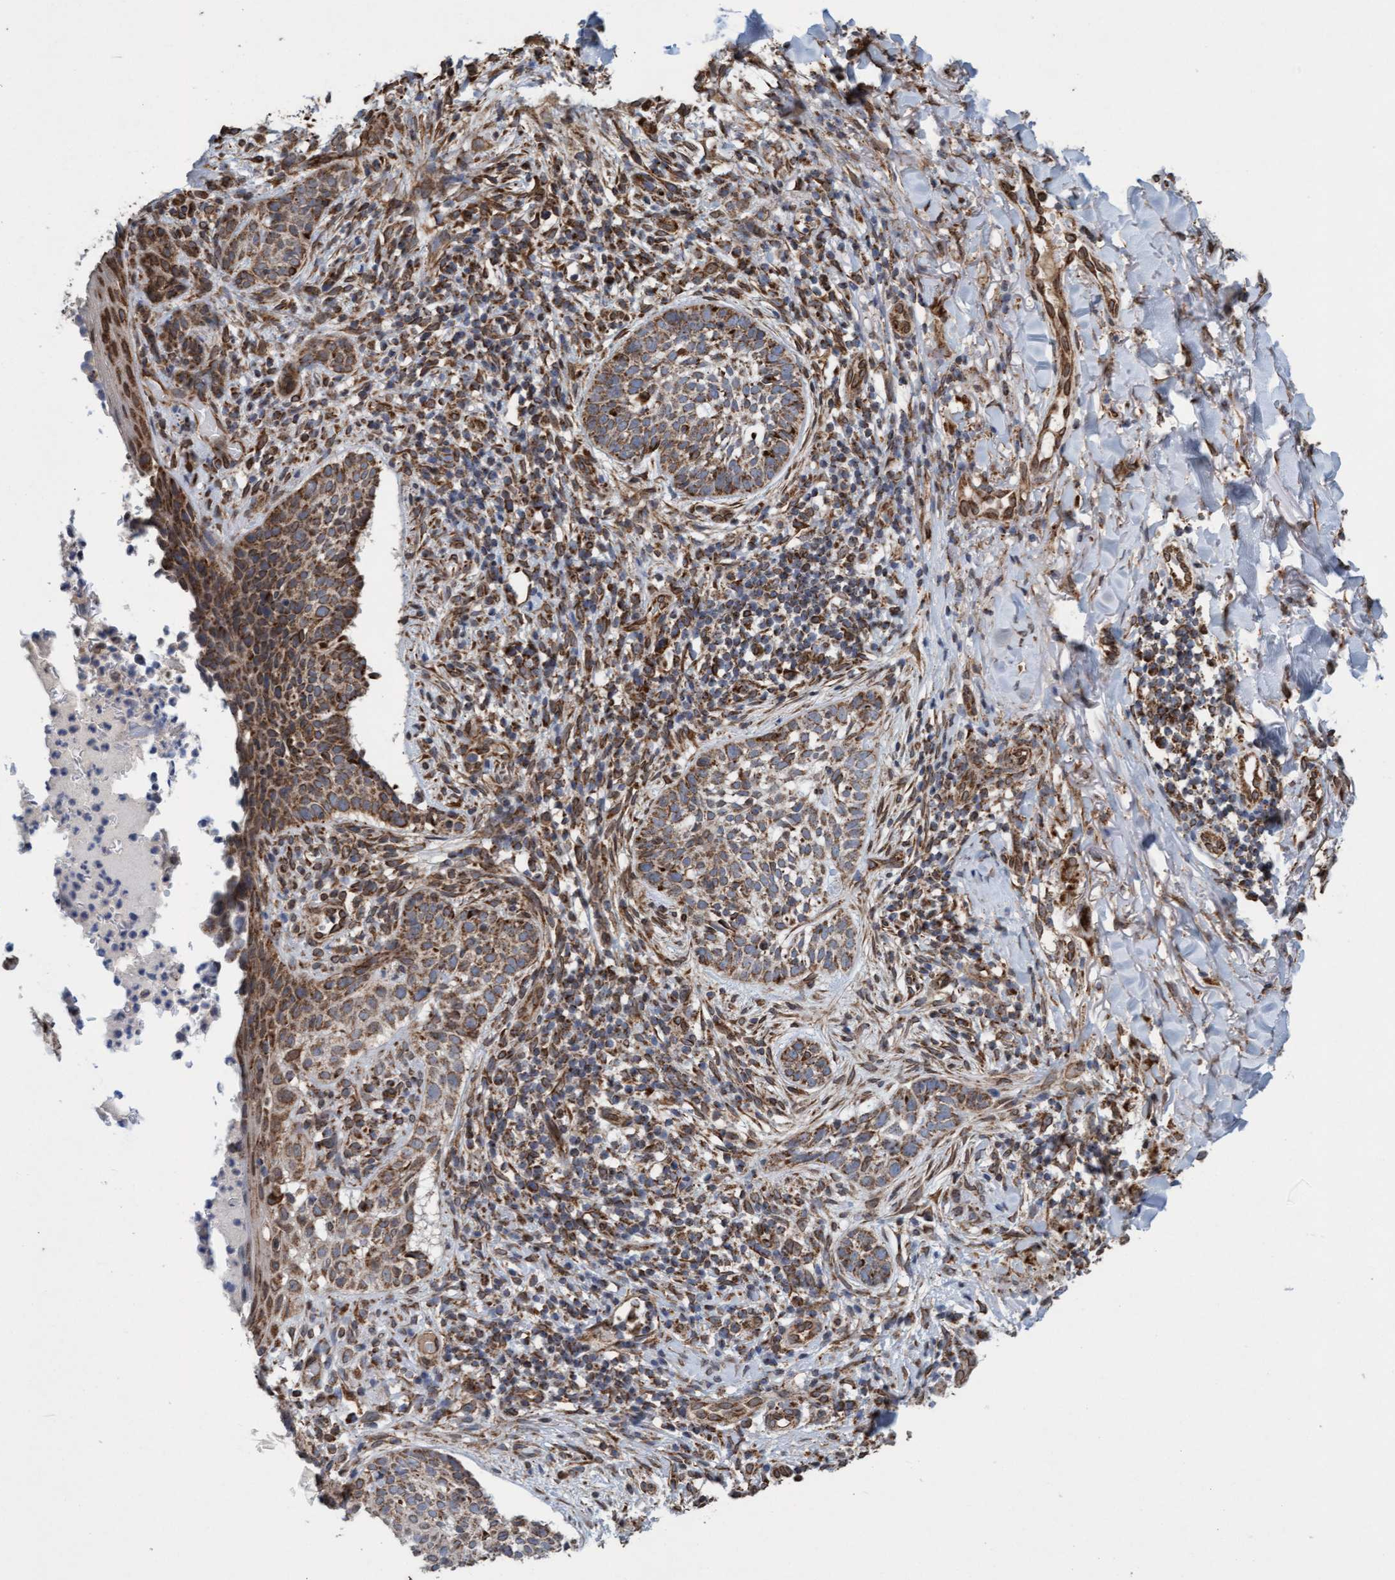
{"staining": {"intensity": "moderate", "quantity": ">75%", "location": "cytoplasmic/membranous"}, "tissue": "skin cancer", "cell_type": "Tumor cells", "image_type": "cancer", "snomed": [{"axis": "morphology", "description": "Normal tissue, NOS"}, {"axis": "morphology", "description": "Basal cell carcinoma"}, {"axis": "topography", "description": "Skin"}], "caption": "About >75% of tumor cells in human skin cancer show moderate cytoplasmic/membranous protein staining as visualized by brown immunohistochemical staining.", "gene": "MRPS23", "patient": {"sex": "male", "age": 67}}